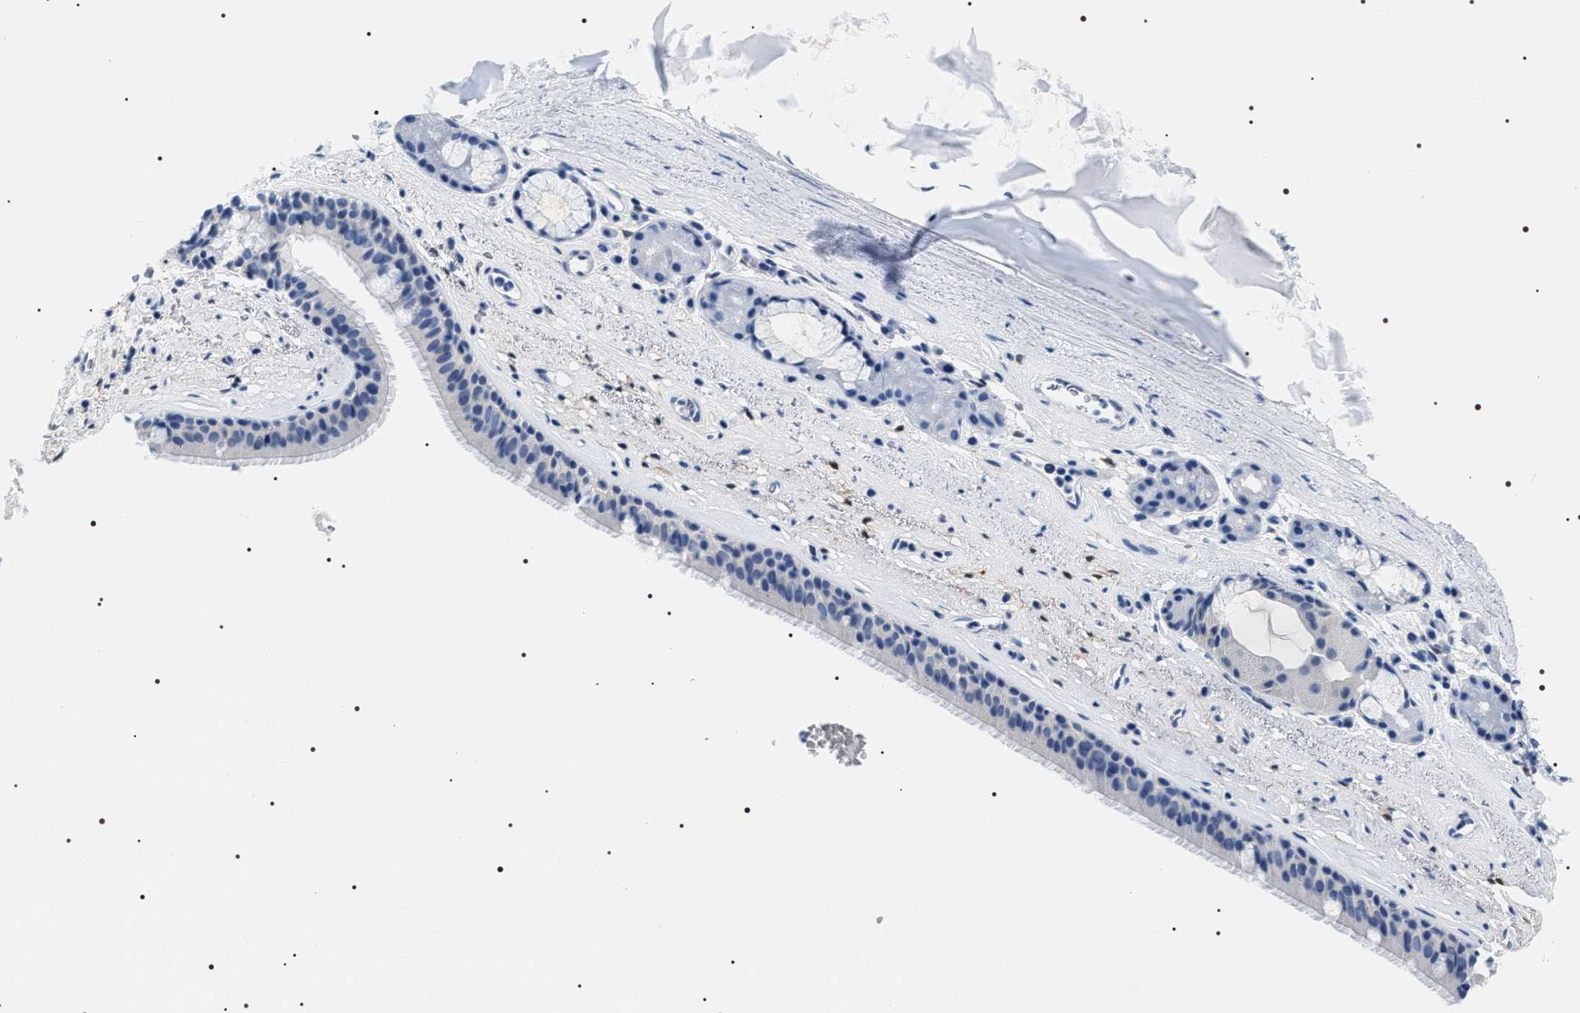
{"staining": {"intensity": "negative", "quantity": "none", "location": "none"}, "tissue": "bronchus", "cell_type": "Respiratory epithelial cells", "image_type": "normal", "snomed": [{"axis": "morphology", "description": "Normal tissue, NOS"}, {"axis": "topography", "description": "Cartilage tissue"}], "caption": "IHC of unremarkable human bronchus shows no staining in respiratory epithelial cells.", "gene": "ADH4", "patient": {"sex": "female", "age": 63}}